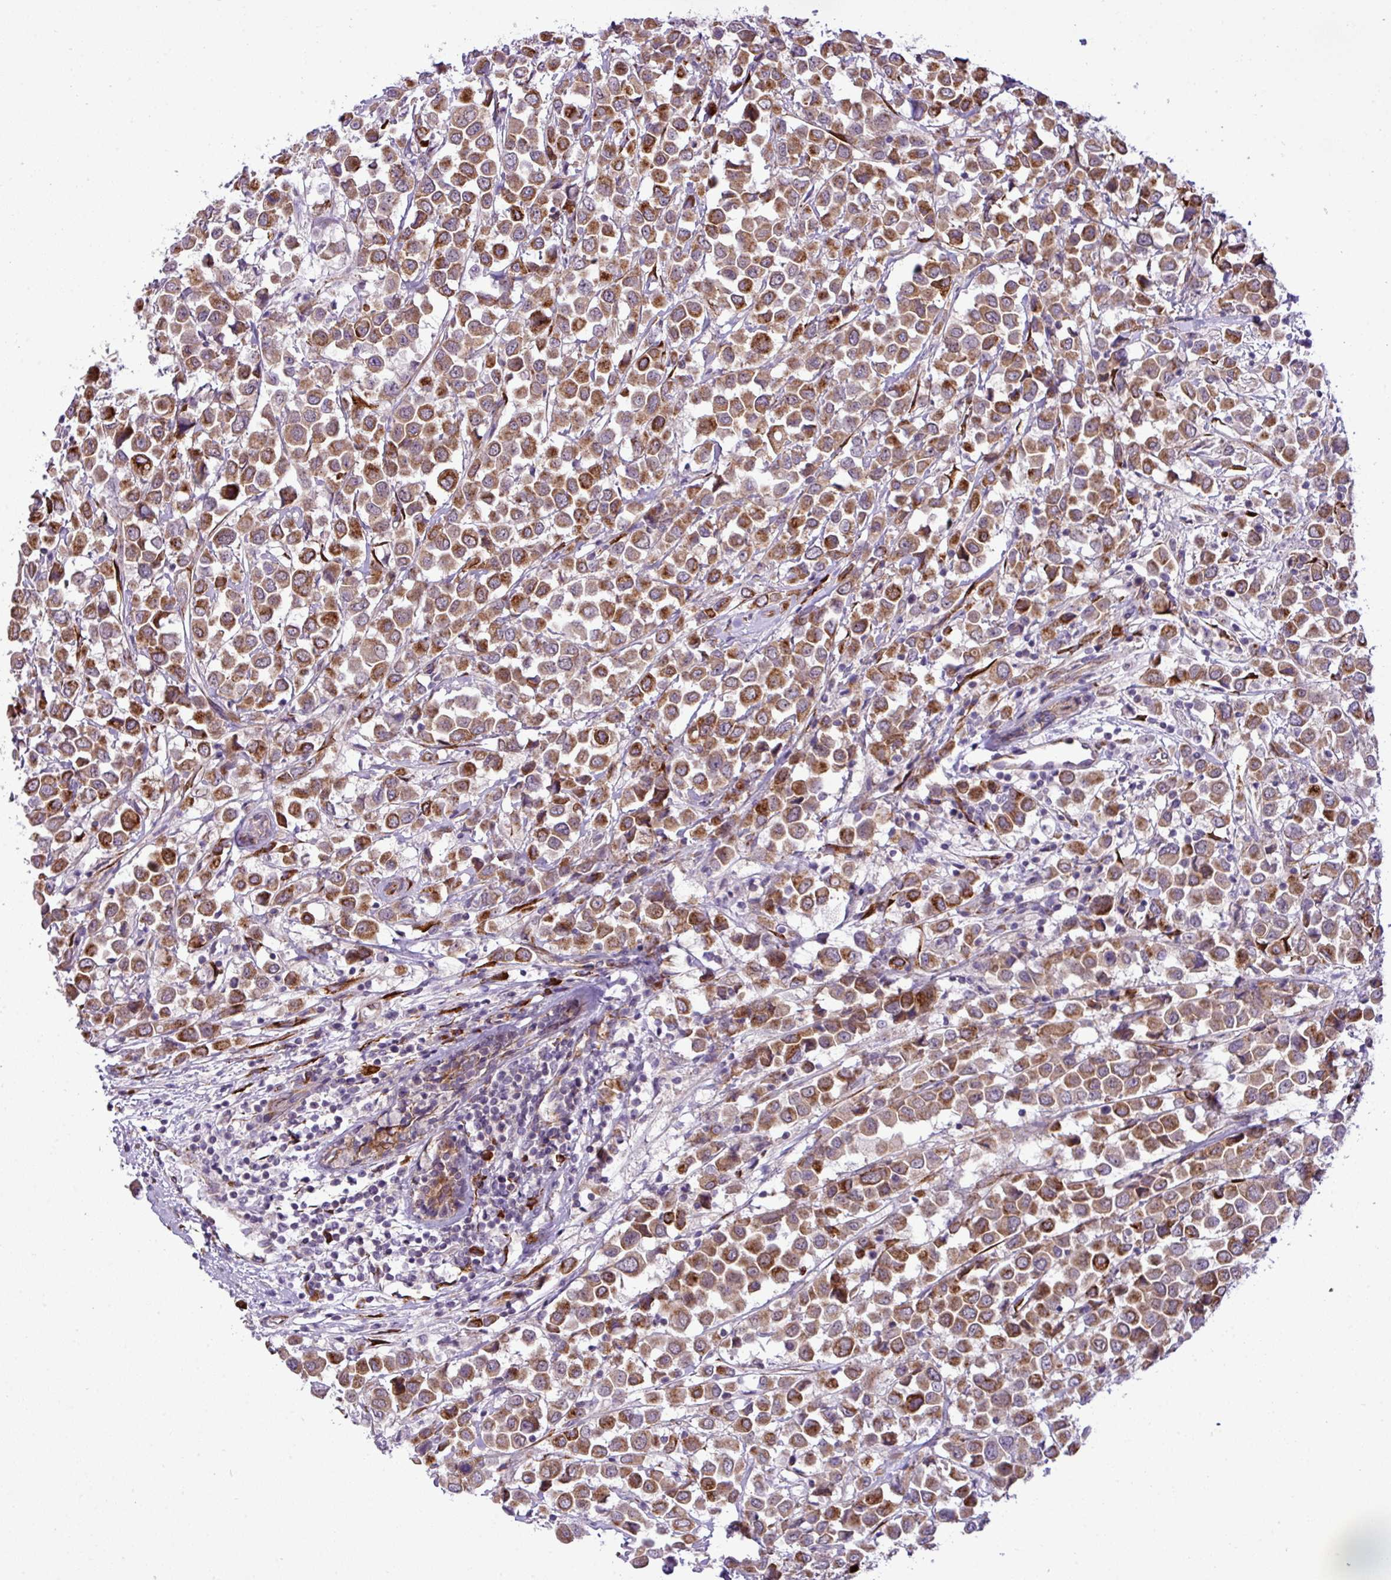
{"staining": {"intensity": "moderate", "quantity": ">75%", "location": "cytoplasmic/membranous"}, "tissue": "breast cancer", "cell_type": "Tumor cells", "image_type": "cancer", "snomed": [{"axis": "morphology", "description": "Duct carcinoma"}, {"axis": "topography", "description": "Breast"}], "caption": "Breast cancer (invasive ductal carcinoma) tissue displays moderate cytoplasmic/membranous staining in about >75% of tumor cells The protein of interest is stained brown, and the nuclei are stained in blue (DAB IHC with brightfield microscopy, high magnification).", "gene": "CFAP97", "patient": {"sex": "female", "age": 61}}